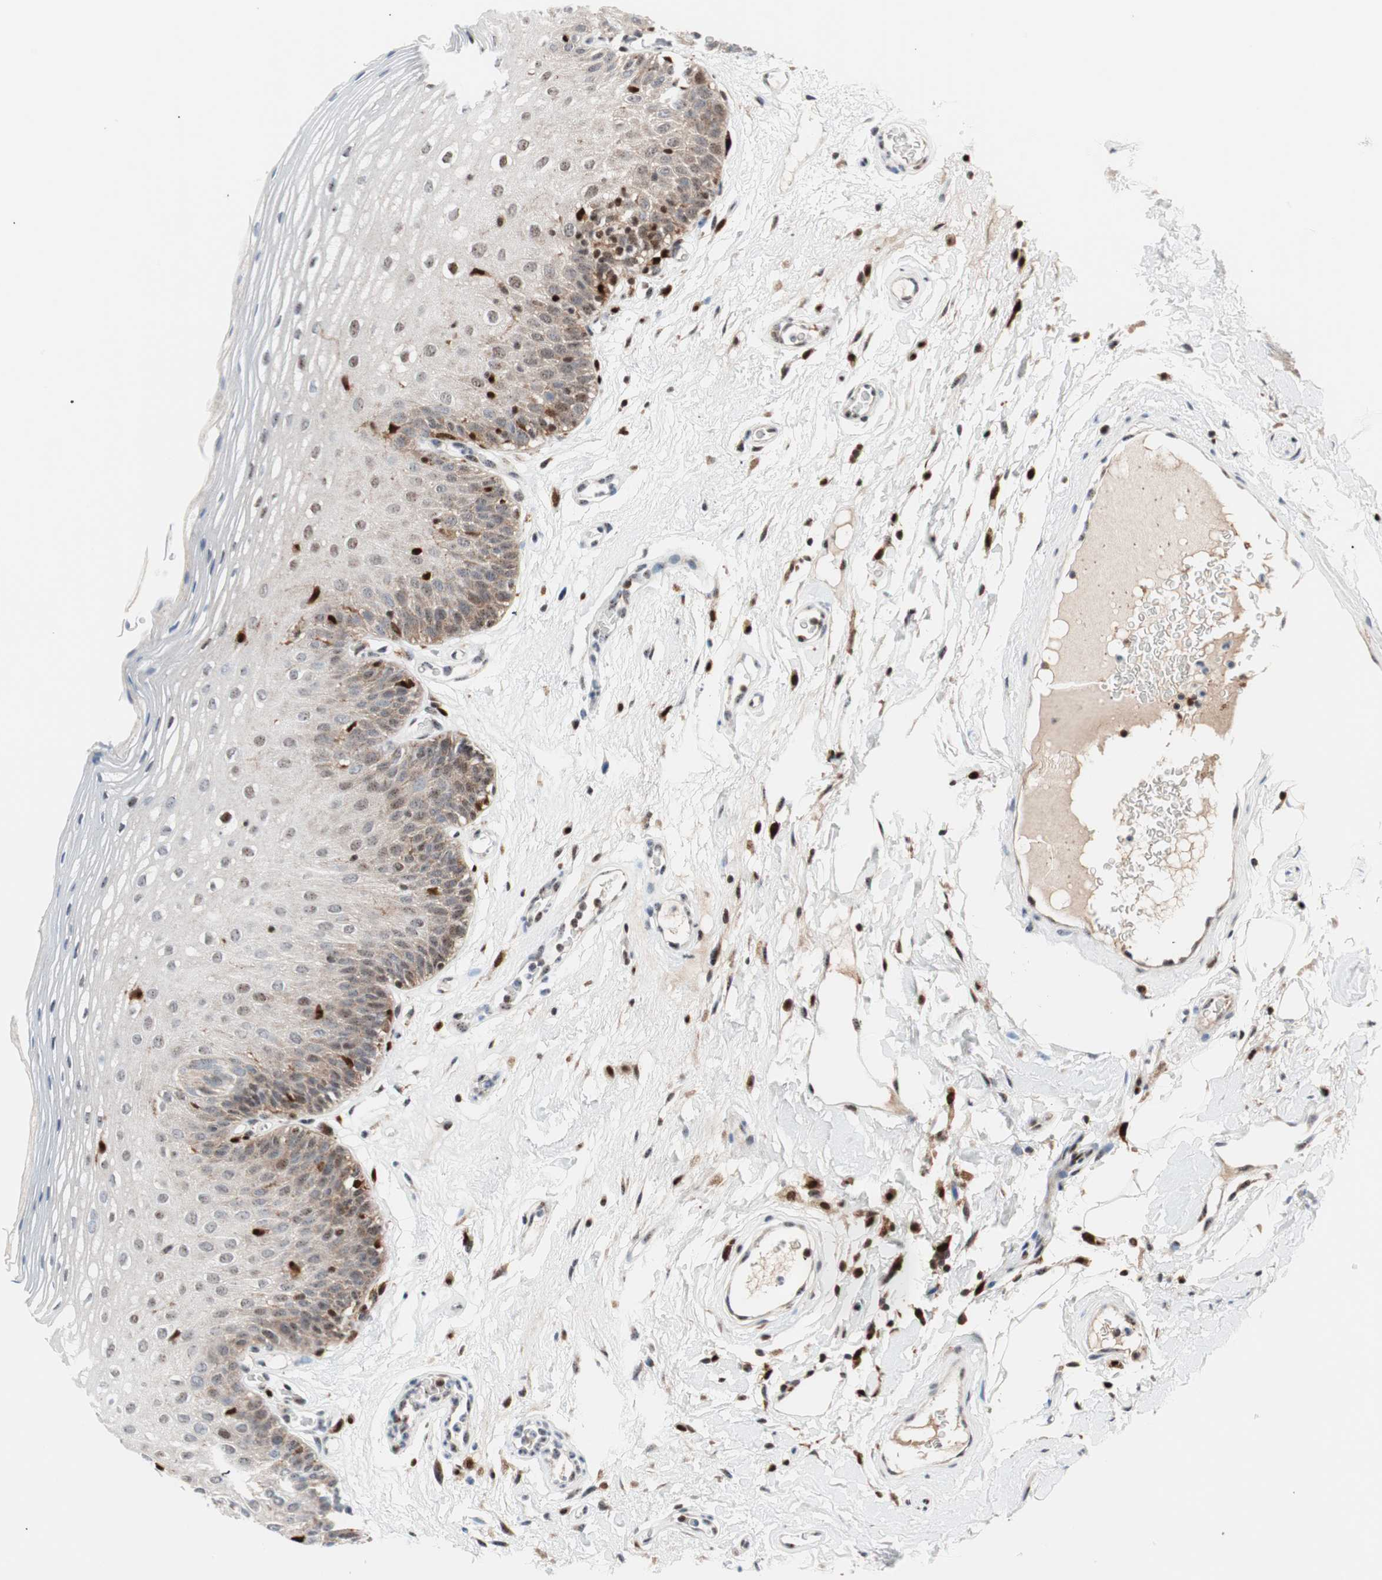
{"staining": {"intensity": "moderate", "quantity": ">75%", "location": "cytoplasmic/membranous,nuclear"}, "tissue": "oral mucosa", "cell_type": "Squamous epithelial cells", "image_type": "normal", "snomed": [{"axis": "morphology", "description": "Normal tissue, NOS"}, {"axis": "morphology", "description": "Squamous cell carcinoma, NOS"}, {"axis": "topography", "description": "Skeletal muscle"}, {"axis": "topography", "description": "Oral tissue"}], "caption": "The photomicrograph exhibits immunohistochemical staining of unremarkable oral mucosa. There is moderate cytoplasmic/membranous,nuclear positivity is seen in about >75% of squamous epithelial cells.", "gene": "RGS10", "patient": {"sex": "male", "age": 71}}